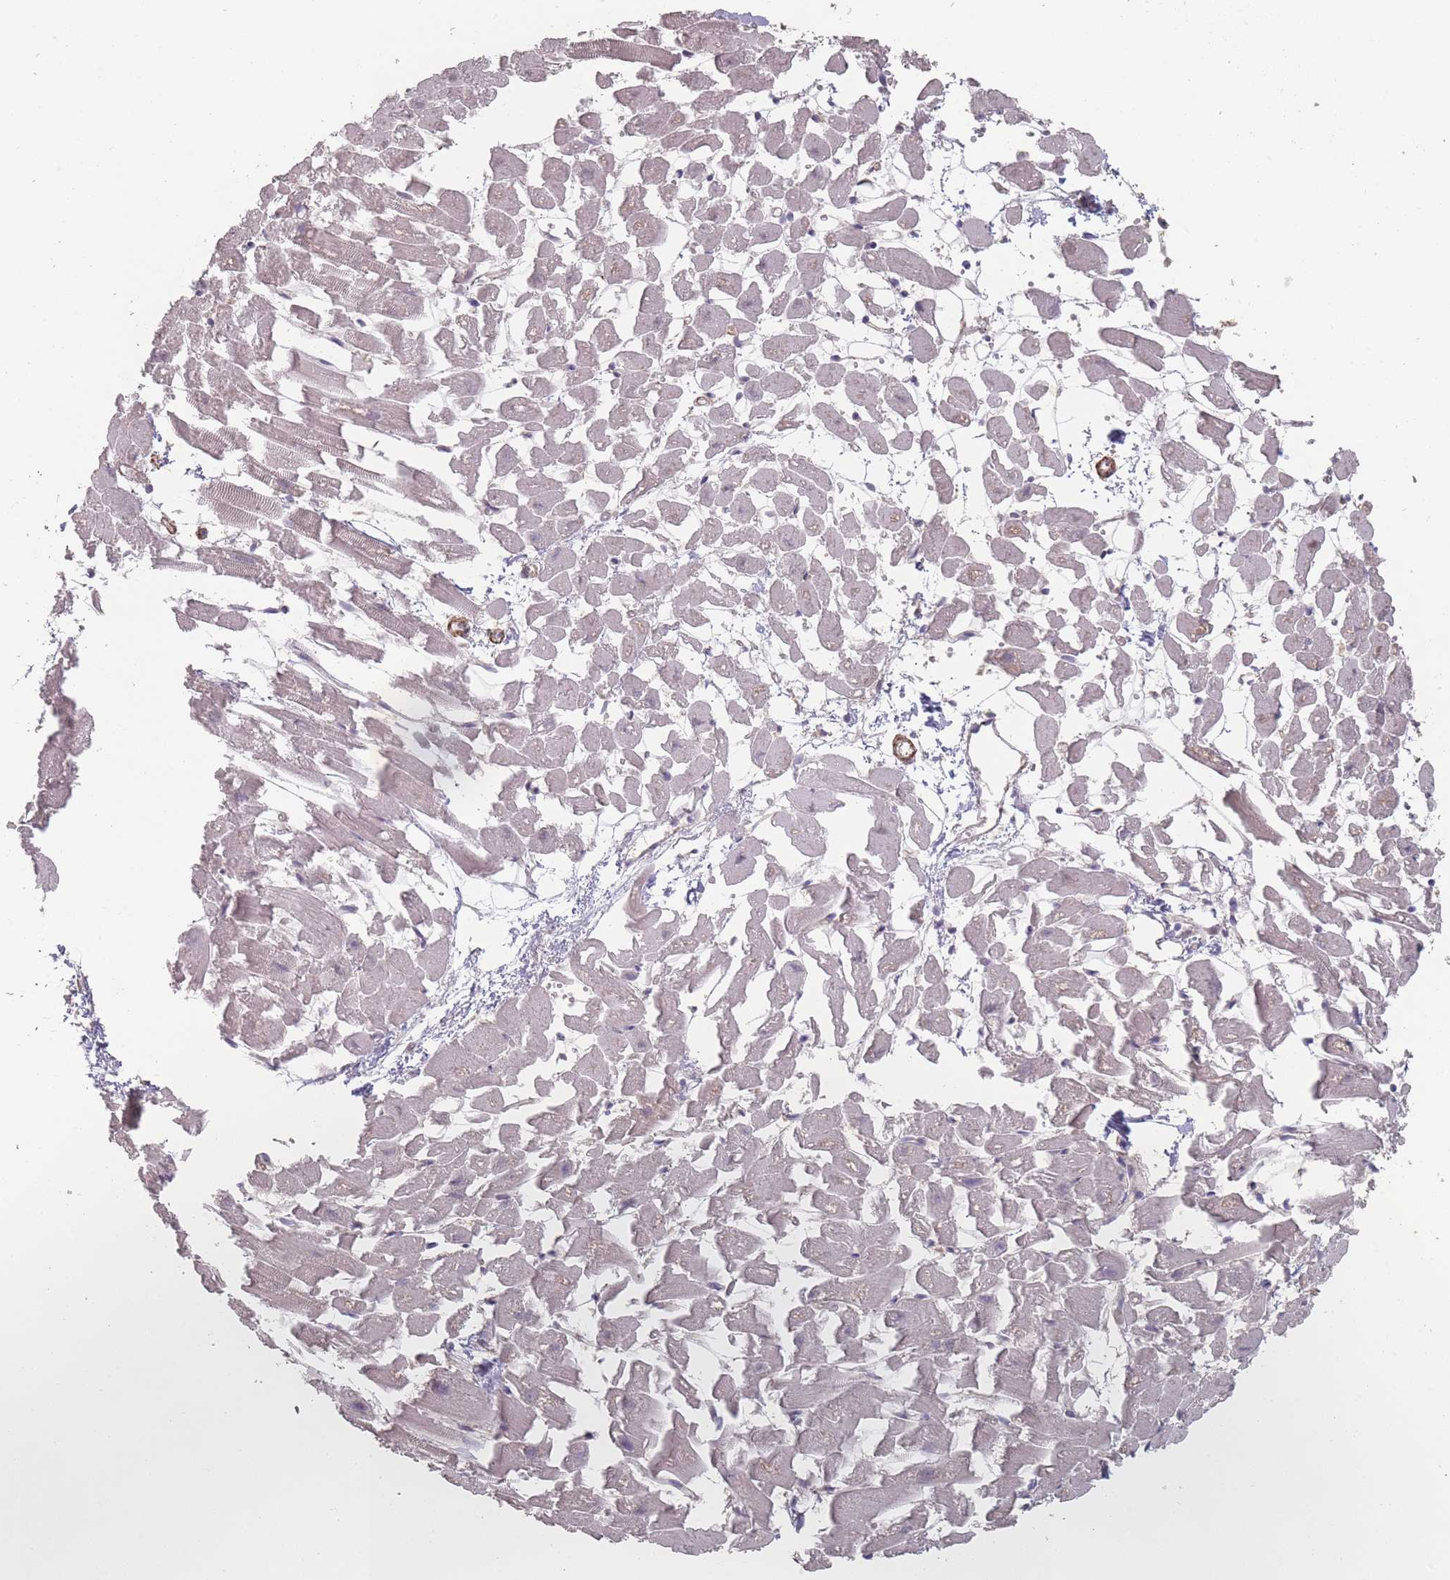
{"staining": {"intensity": "weak", "quantity": "25%-75%", "location": "cytoplasmic/membranous,nuclear"}, "tissue": "heart muscle", "cell_type": "Cardiomyocytes", "image_type": "normal", "snomed": [{"axis": "morphology", "description": "Normal tissue, NOS"}, {"axis": "topography", "description": "Heart"}], "caption": "Immunohistochemistry (IHC) of unremarkable heart muscle shows low levels of weak cytoplasmic/membranous,nuclear staining in approximately 25%-75% of cardiomyocytes.", "gene": "ERCC6L", "patient": {"sex": "female", "age": 64}}